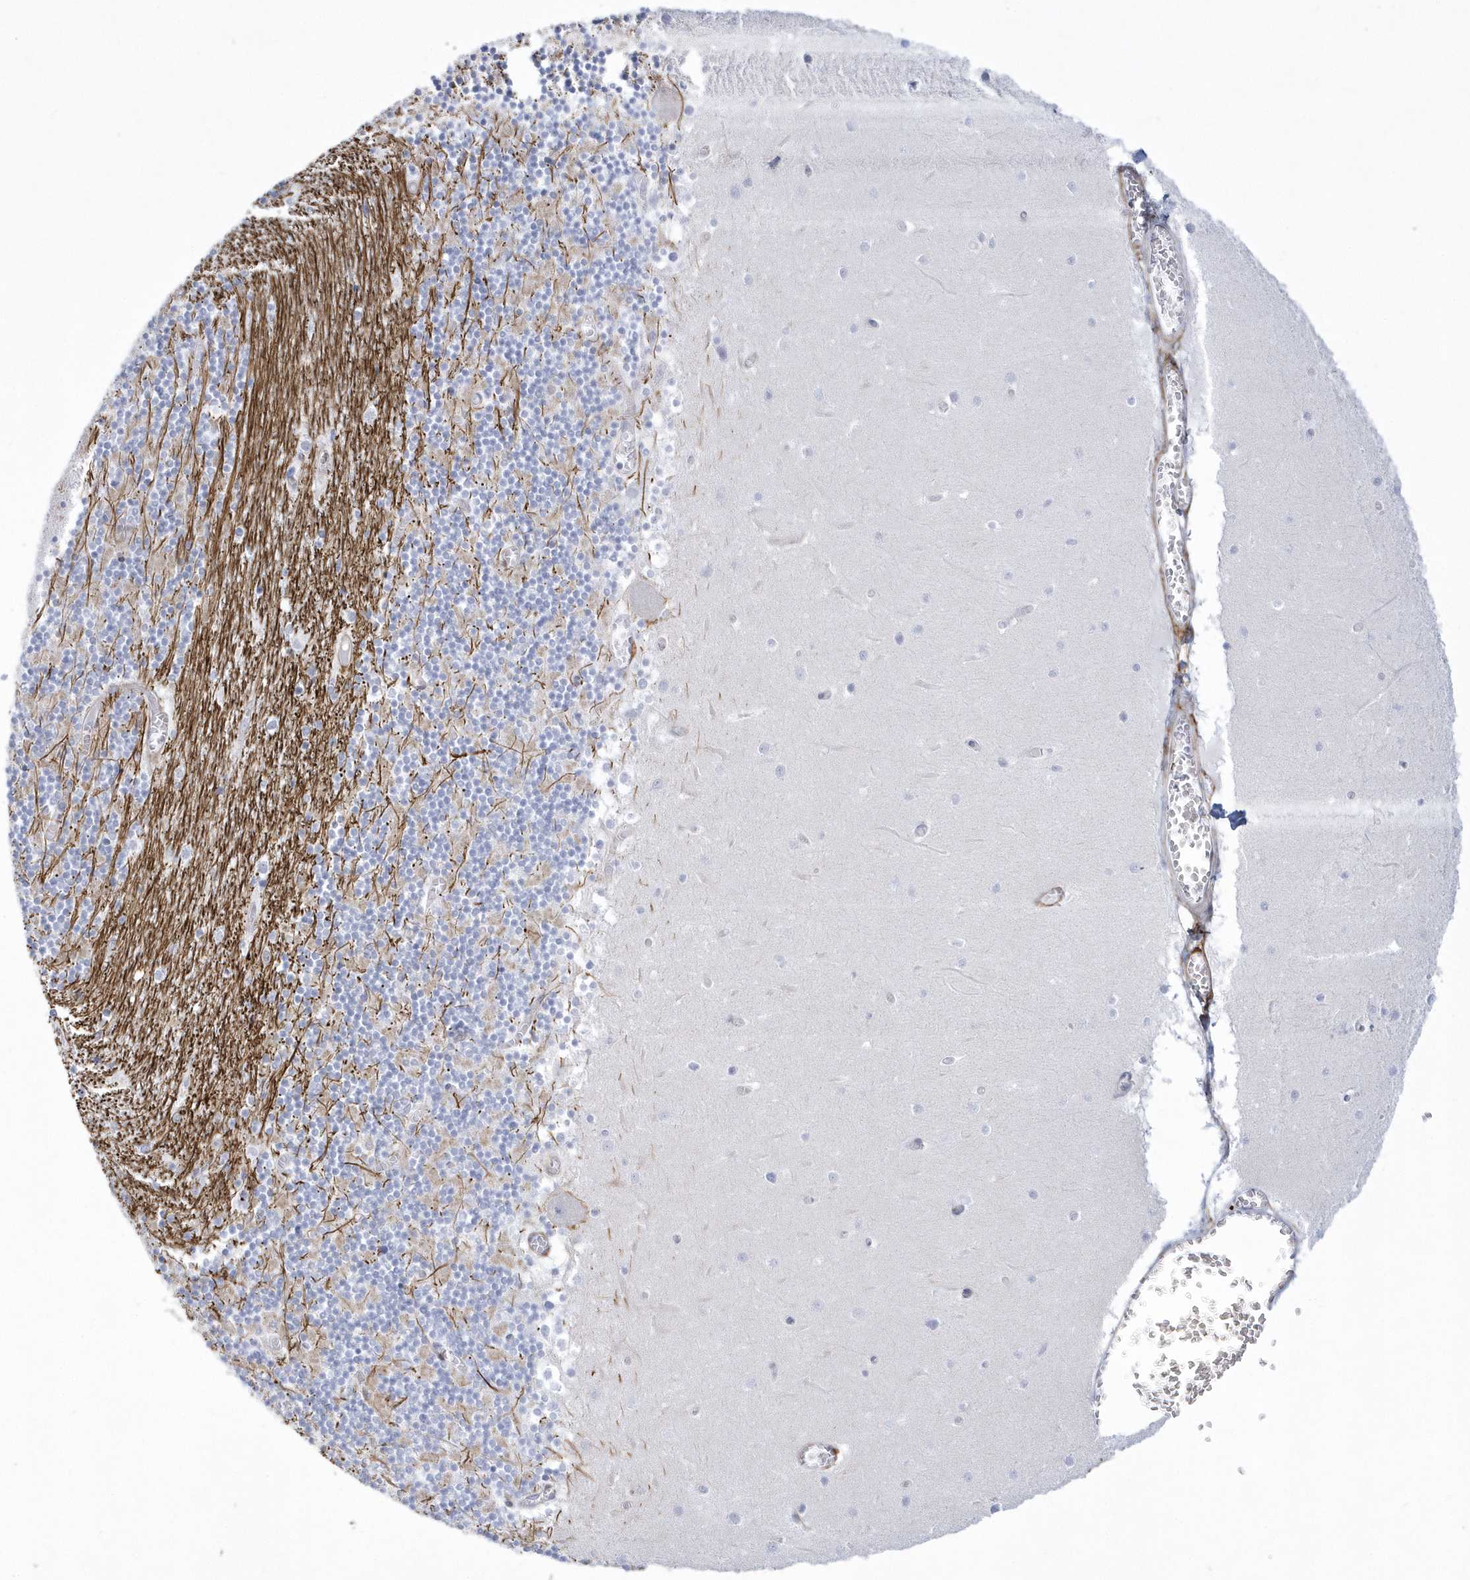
{"staining": {"intensity": "negative", "quantity": "none", "location": "none"}, "tissue": "cerebellum", "cell_type": "Cells in granular layer", "image_type": "normal", "snomed": [{"axis": "morphology", "description": "Normal tissue, NOS"}, {"axis": "topography", "description": "Cerebellum"}], "caption": "A histopathology image of cerebellum stained for a protein shows no brown staining in cells in granular layer.", "gene": "WDR27", "patient": {"sex": "female", "age": 28}}